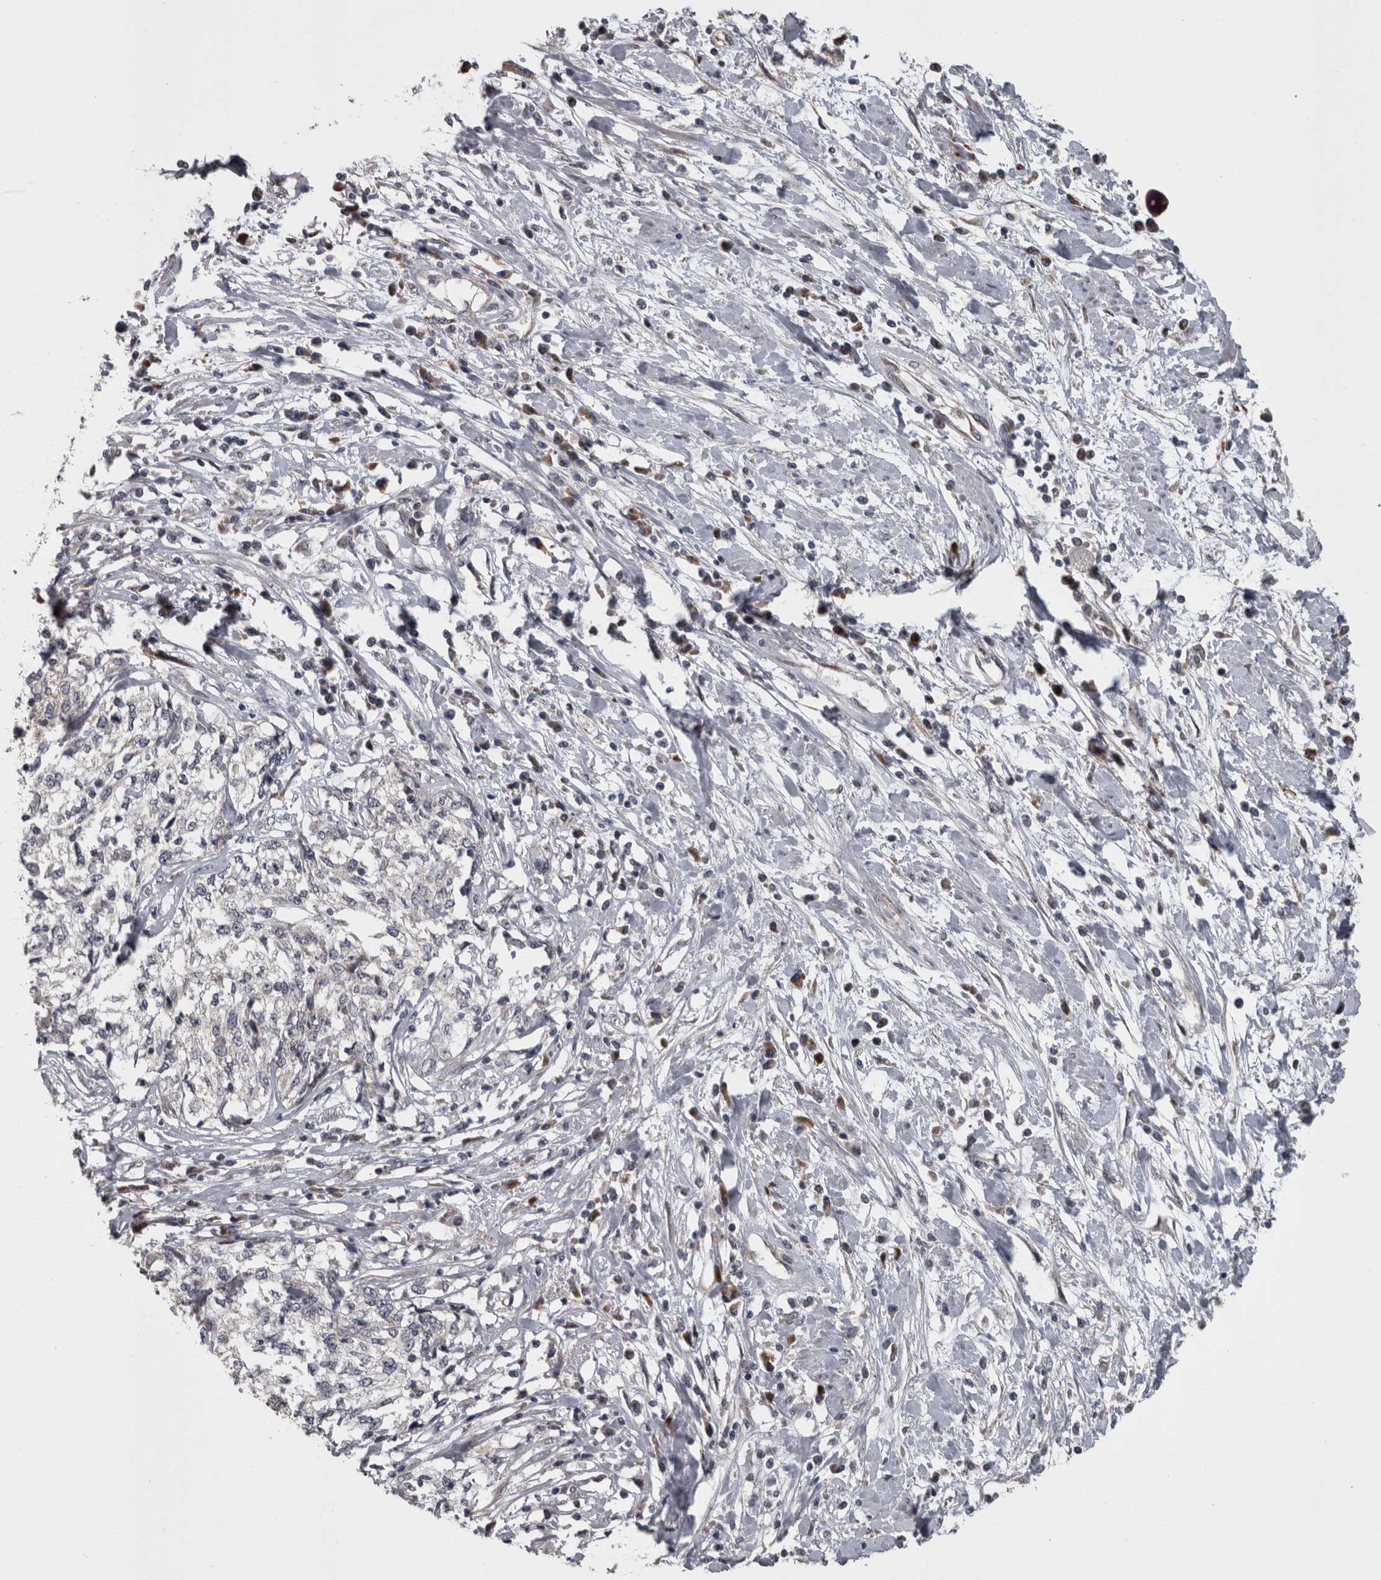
{"staining": {"intensity": "negative", "quantity": "none", "location": "none"}, "tissue": "cervical cancer", "cell_type": "Tumor cells", "image_type": "cancer", "snomed": [{"axis": "morphology", "description": "Squamous cell carcinoma, NOS"}, {"axis": "topography", "description": "Cervix"}], "caption": "Cervical cancer was stained to show a protein in brown. There is no significant expression in tumor cells.", "gene": "DBT", "patient": {"sex": "female", "age": 57}}